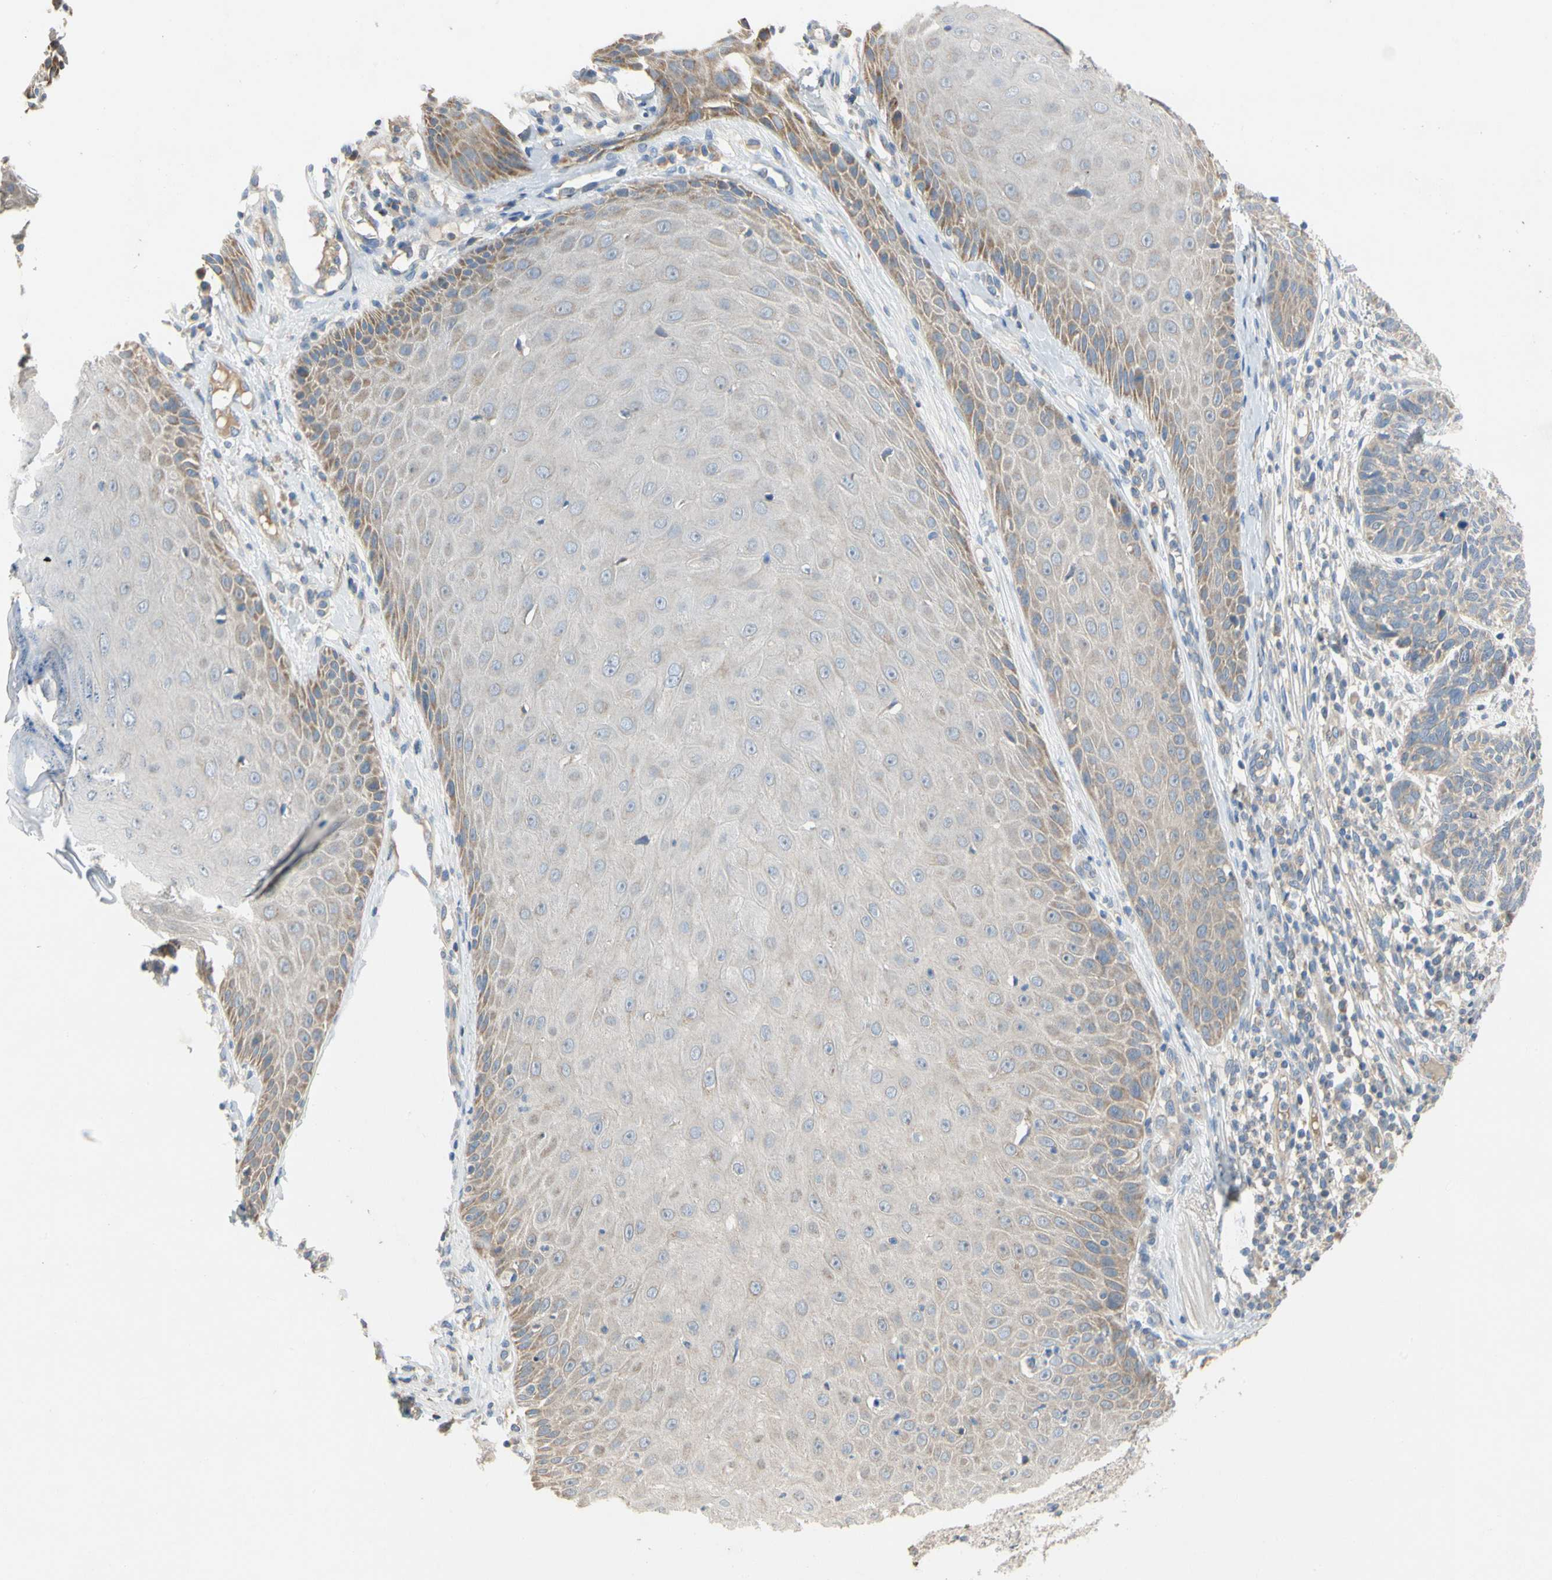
{"staining": {"intensity": "weak", "quantity": ">75%", "location": "cytoplasmic/membranous"}, "tissue": "skin cancer", "cell_type": "Tumor cells", "image_type": "cancer", "snomed": [{"axis": "morphology", "description": "Normal tissue, NOS"}, {"axis": "morphology", "description": "Basal cell carcinoma"}, {"axis": "topography", "description": "Skin"}], "caption": "An image showing weak cytoplasmic/membranous expression in about >75% of tumor cells in basal cell carcinoma (skin), as visualized by brown immunohistochemical staining.", "gene": "KLHDC8B", "patient": {"sex": "male", "age": 52}}